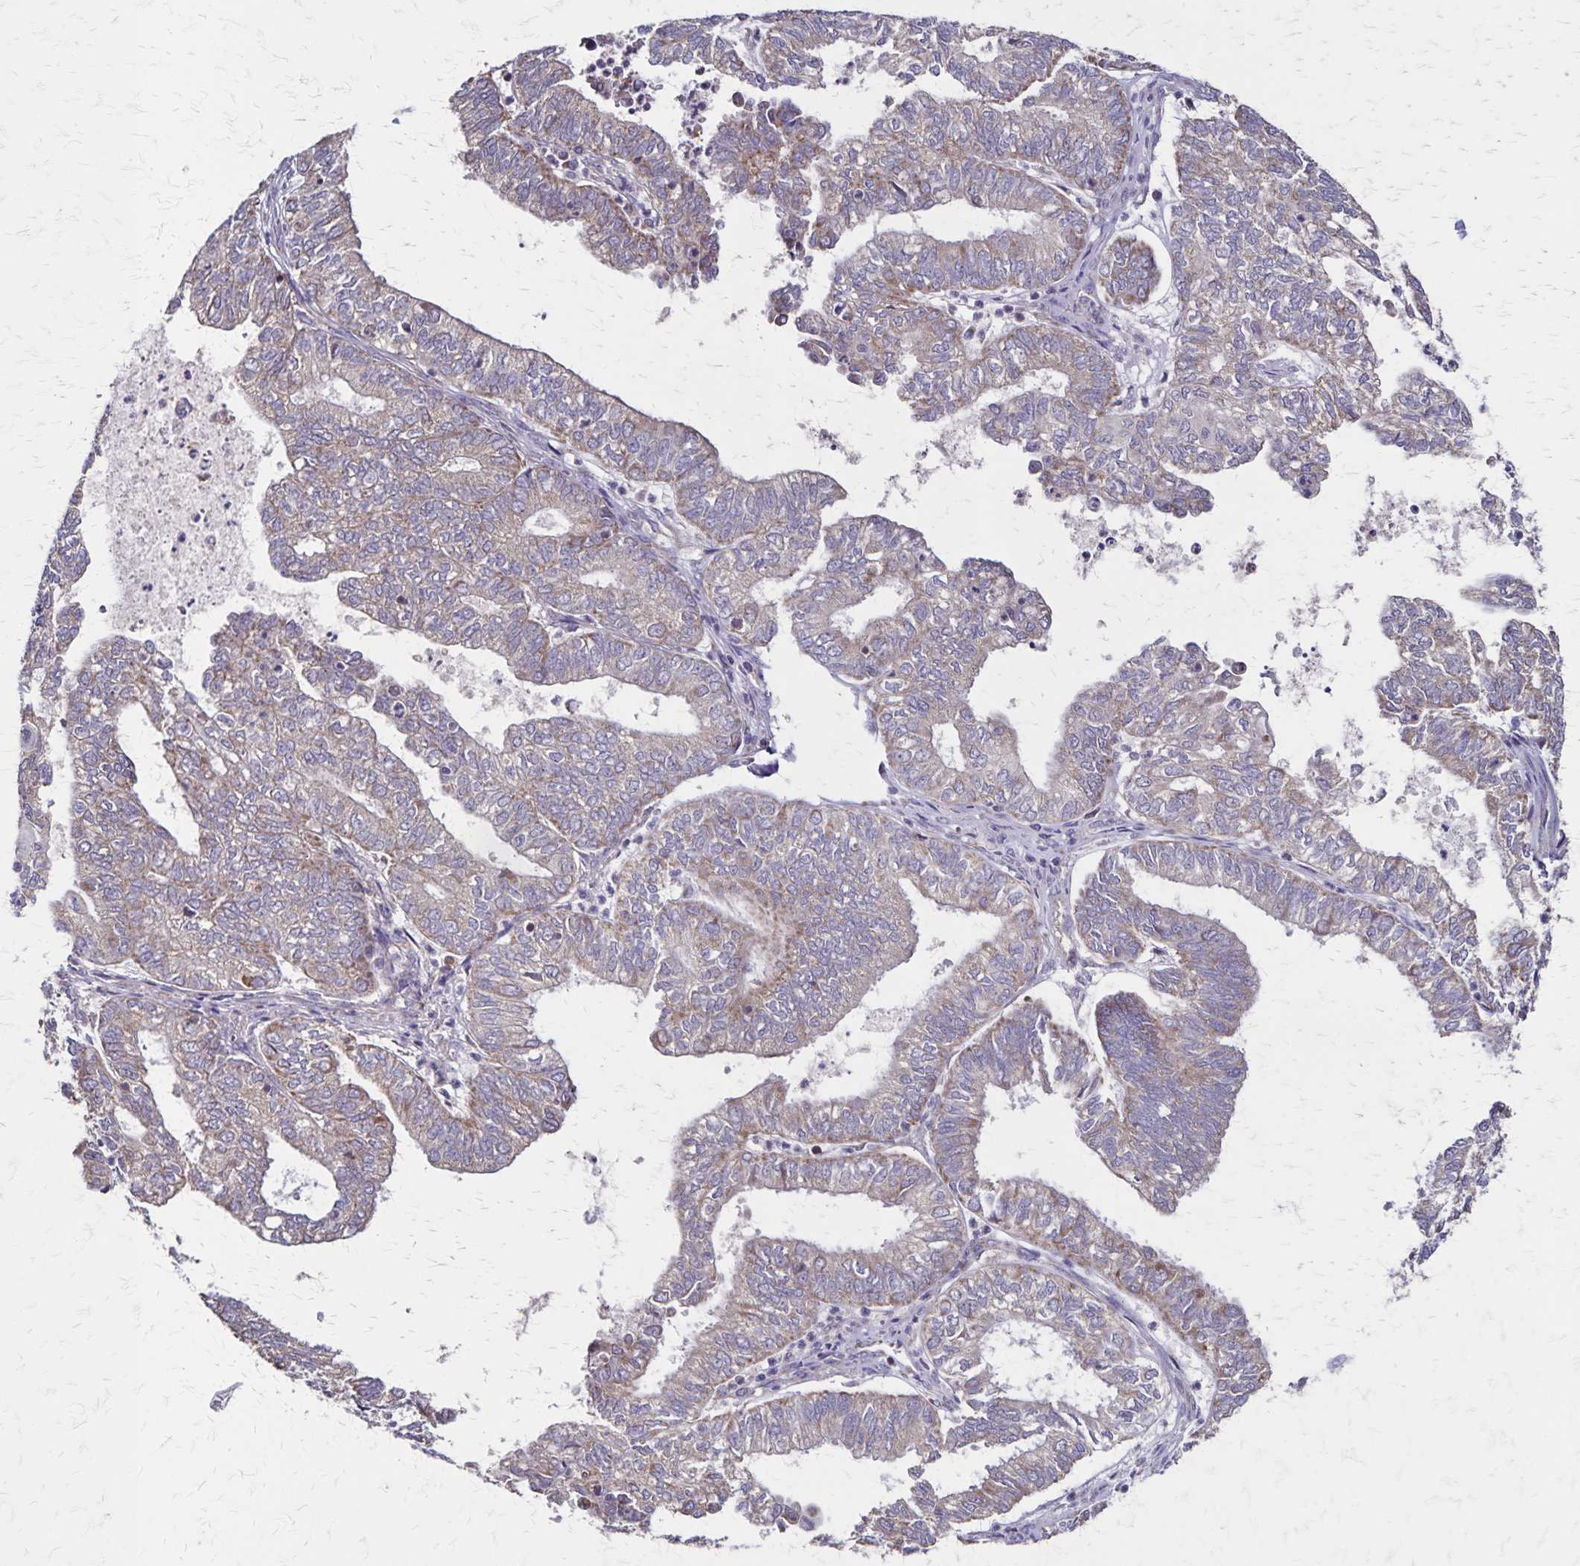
{"staining": {"intensity": "weak", "quantity": "25%-75%", "location": "cytoplasmic/membranous"}, "tissue": "ovarian cancer", "cell_type": "Tumor cells", "image_type": "cancer", "snomed": [{"axis": "morphology", "description": "Carcinoma, endometroid"}, {"axis": "topography", "description": "Ovary"}], "caption": "The micrograph exhibits staining of ovarian cancer, revealing weak cytoplasmic/membranous protein positivity (brown color) within tumor cells.", "gene": "NFS1", "patient": {"sex": "female", "age": 64}}